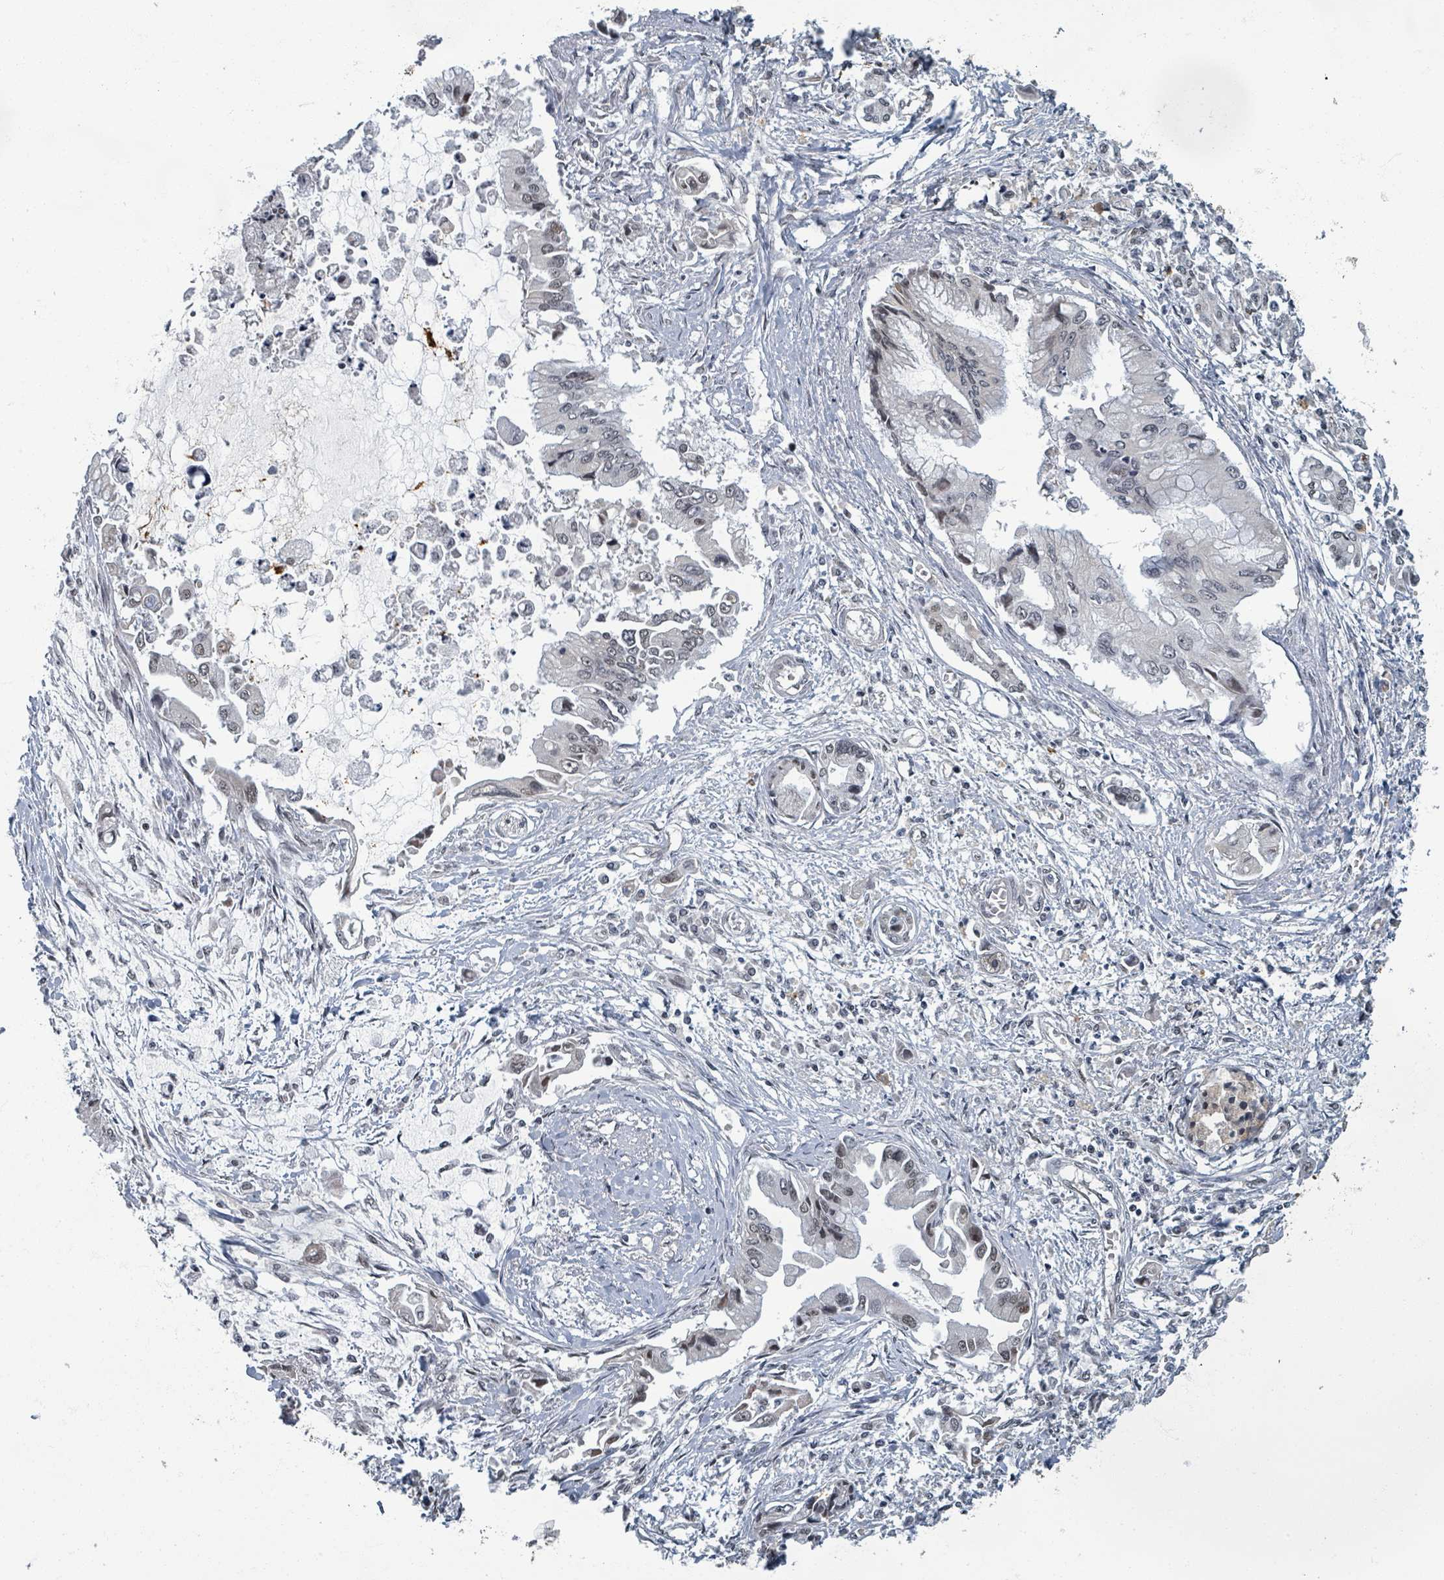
{"staining": {"intensity": "weak", "quantity": "<25%", "location": "nuclear"}, "tissue": "pancreatic cancer", "cell_type": "Tumor cells", "image_type": "cancer", "snomed": [{"axis": "morphology", "description": "Adenocarcinoma, NOS"}, {"axis": "topography", "description": "Pancreas"}], "caption": "Immunohistochemical staining of pancreatic cancer reveals no significant positivity in tumor cells.", "gene": "INTS15", "patient": {"sex": "male", "age": 84}}